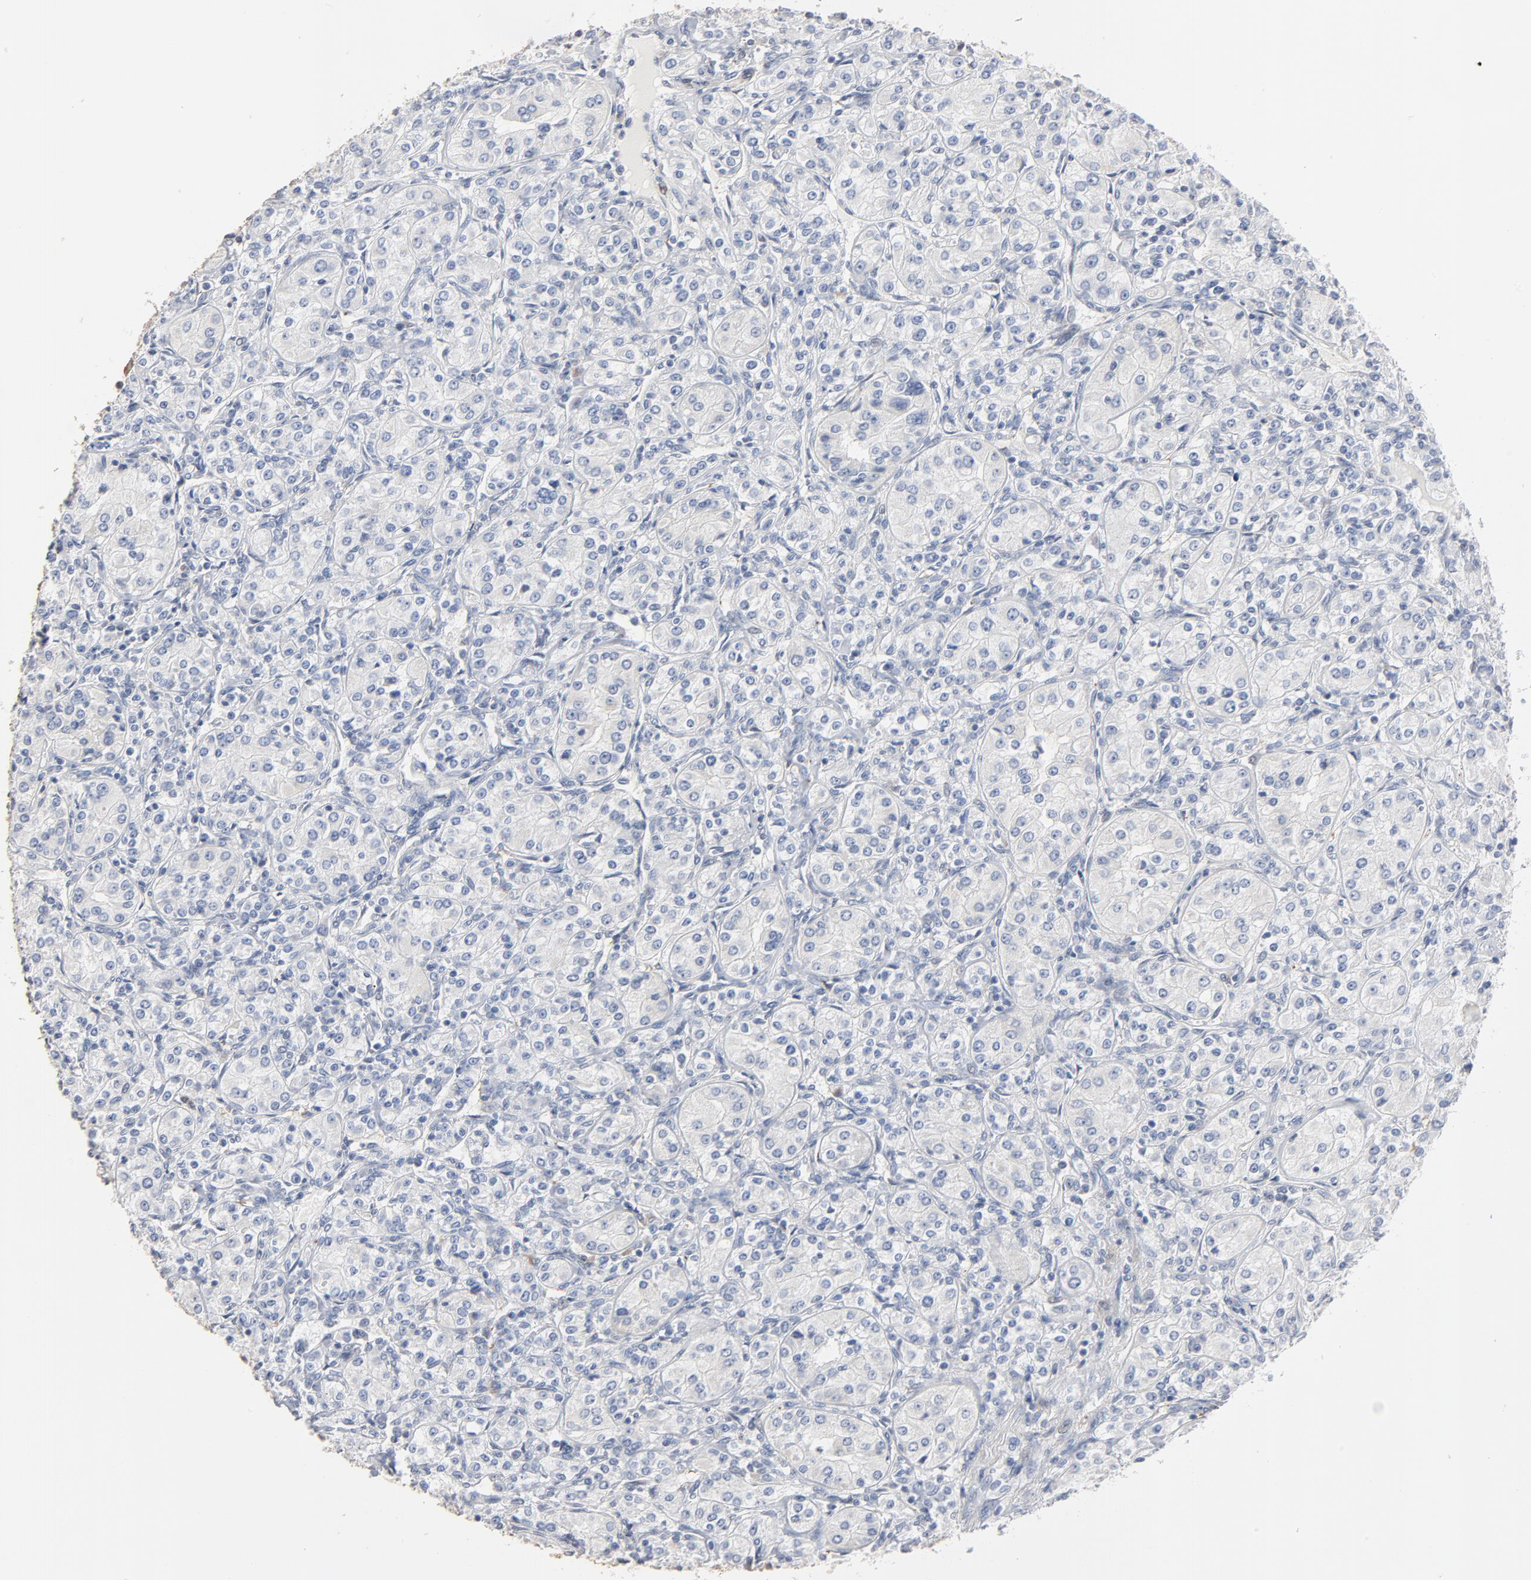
{"staining": {"intensity": "negative", "quantity": "none", "location": "none"}, "tissue": "renal cancer", "cell_type": "Tumor cells", "image_type": "cancer", "snomed": [{"axis": "morphology", "description": "Adenocarcinoma, NOS"}, {"axis": "topography", "description": "Kidney"}], "caption": "Photomicrograph shows no significant protein staining in tumor cells of adenocarcinoma (renal).", "gene": "EPCAM", "patient": {"sex": "male", "age": 77}}